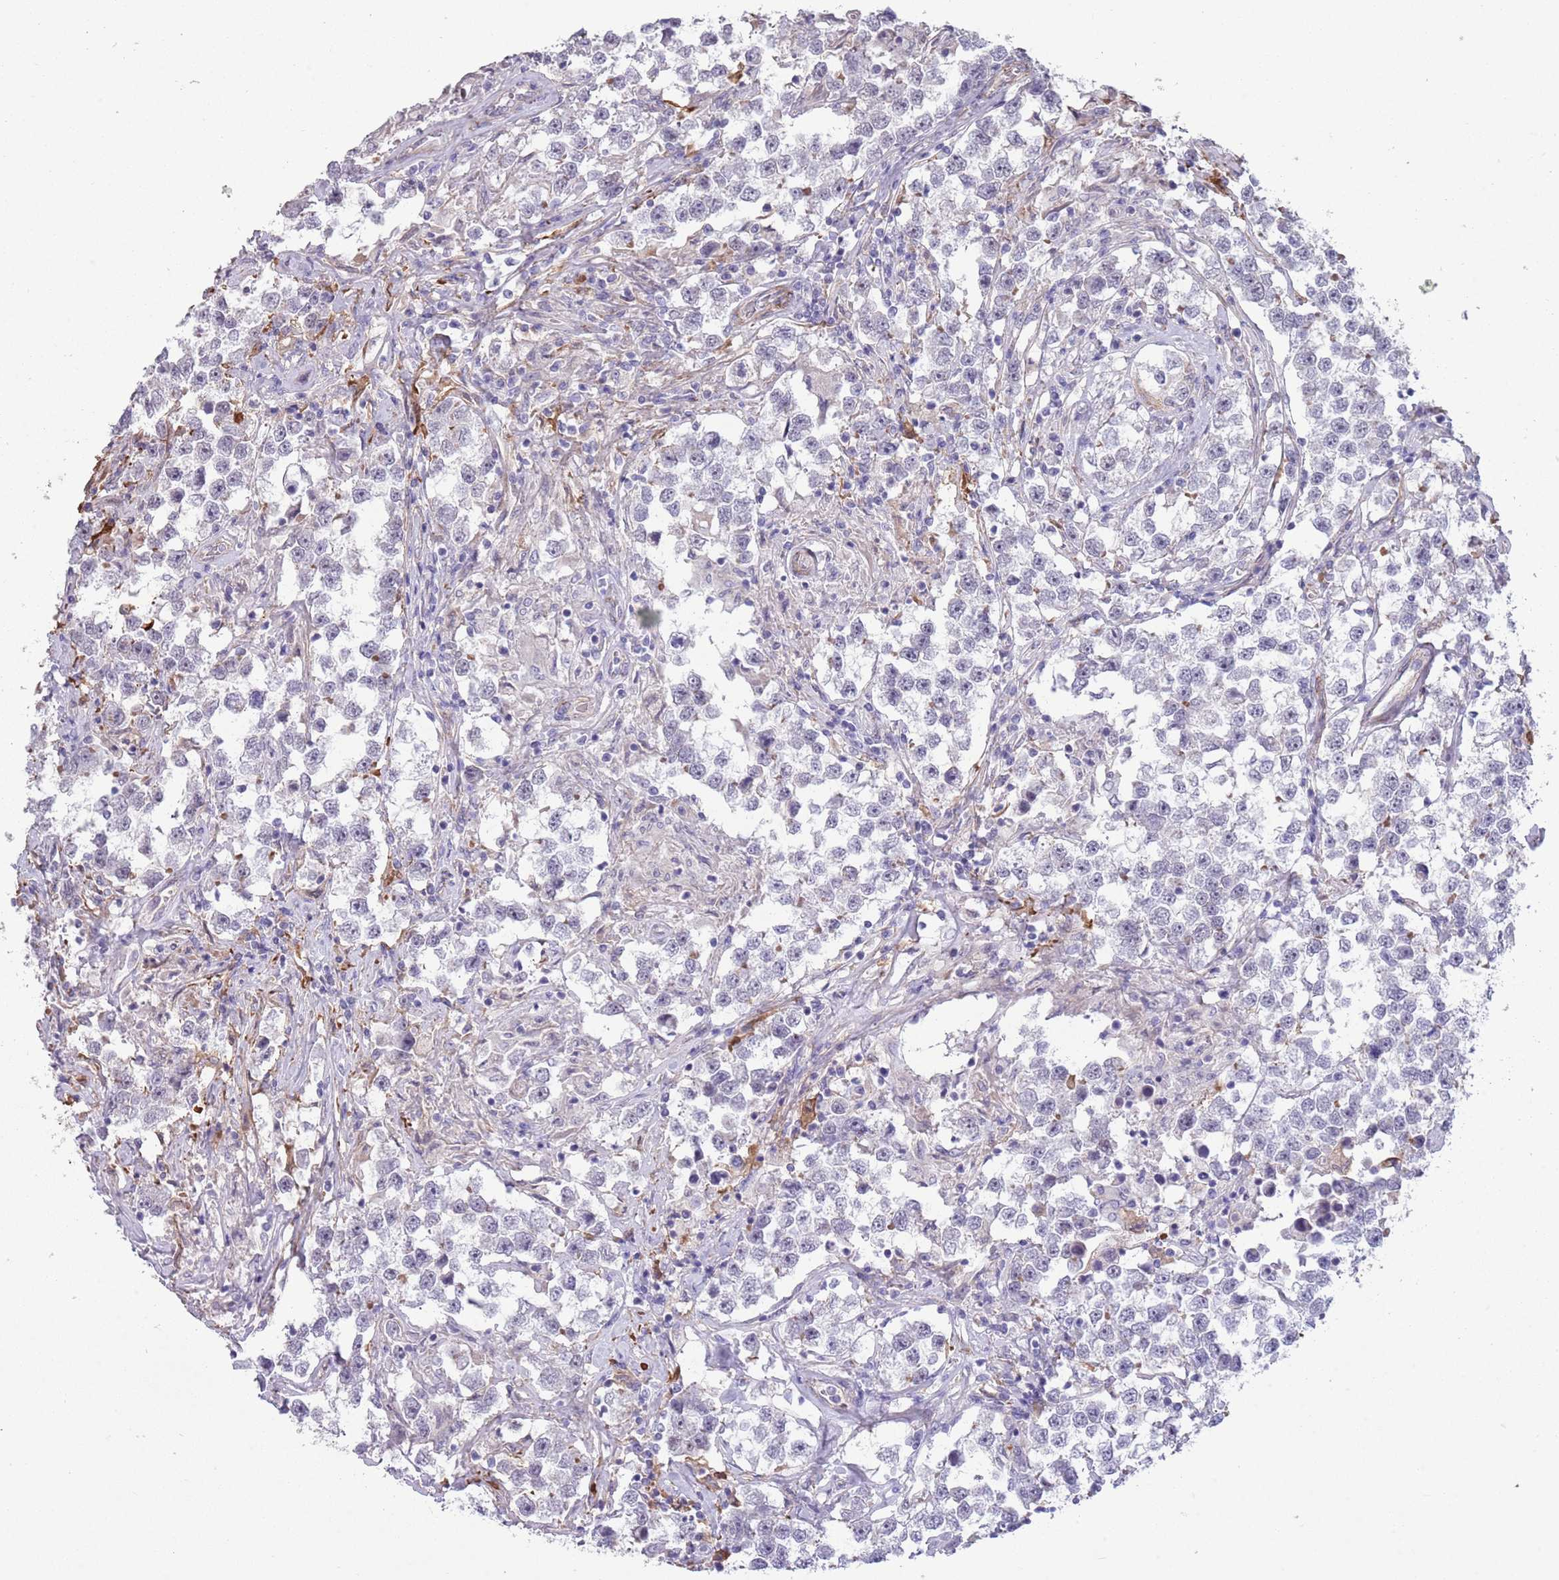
{"staining": {"intensity": "negative", "quantity": "none", "location": "none"}, "tissue": "testis cancer", "cell_type": "Tumor cells", "image_type": "cancer", "snomed": [{"axis": "morphology", "description": "Seminoma, NOS"}, {"axis": "topography", "description": "Testis"}], "caption": "Tumor cells are negative for brown protein staining in testis cancer.", "gene": "CREBZF", "patient": {"sex": "male", "age": 46}}